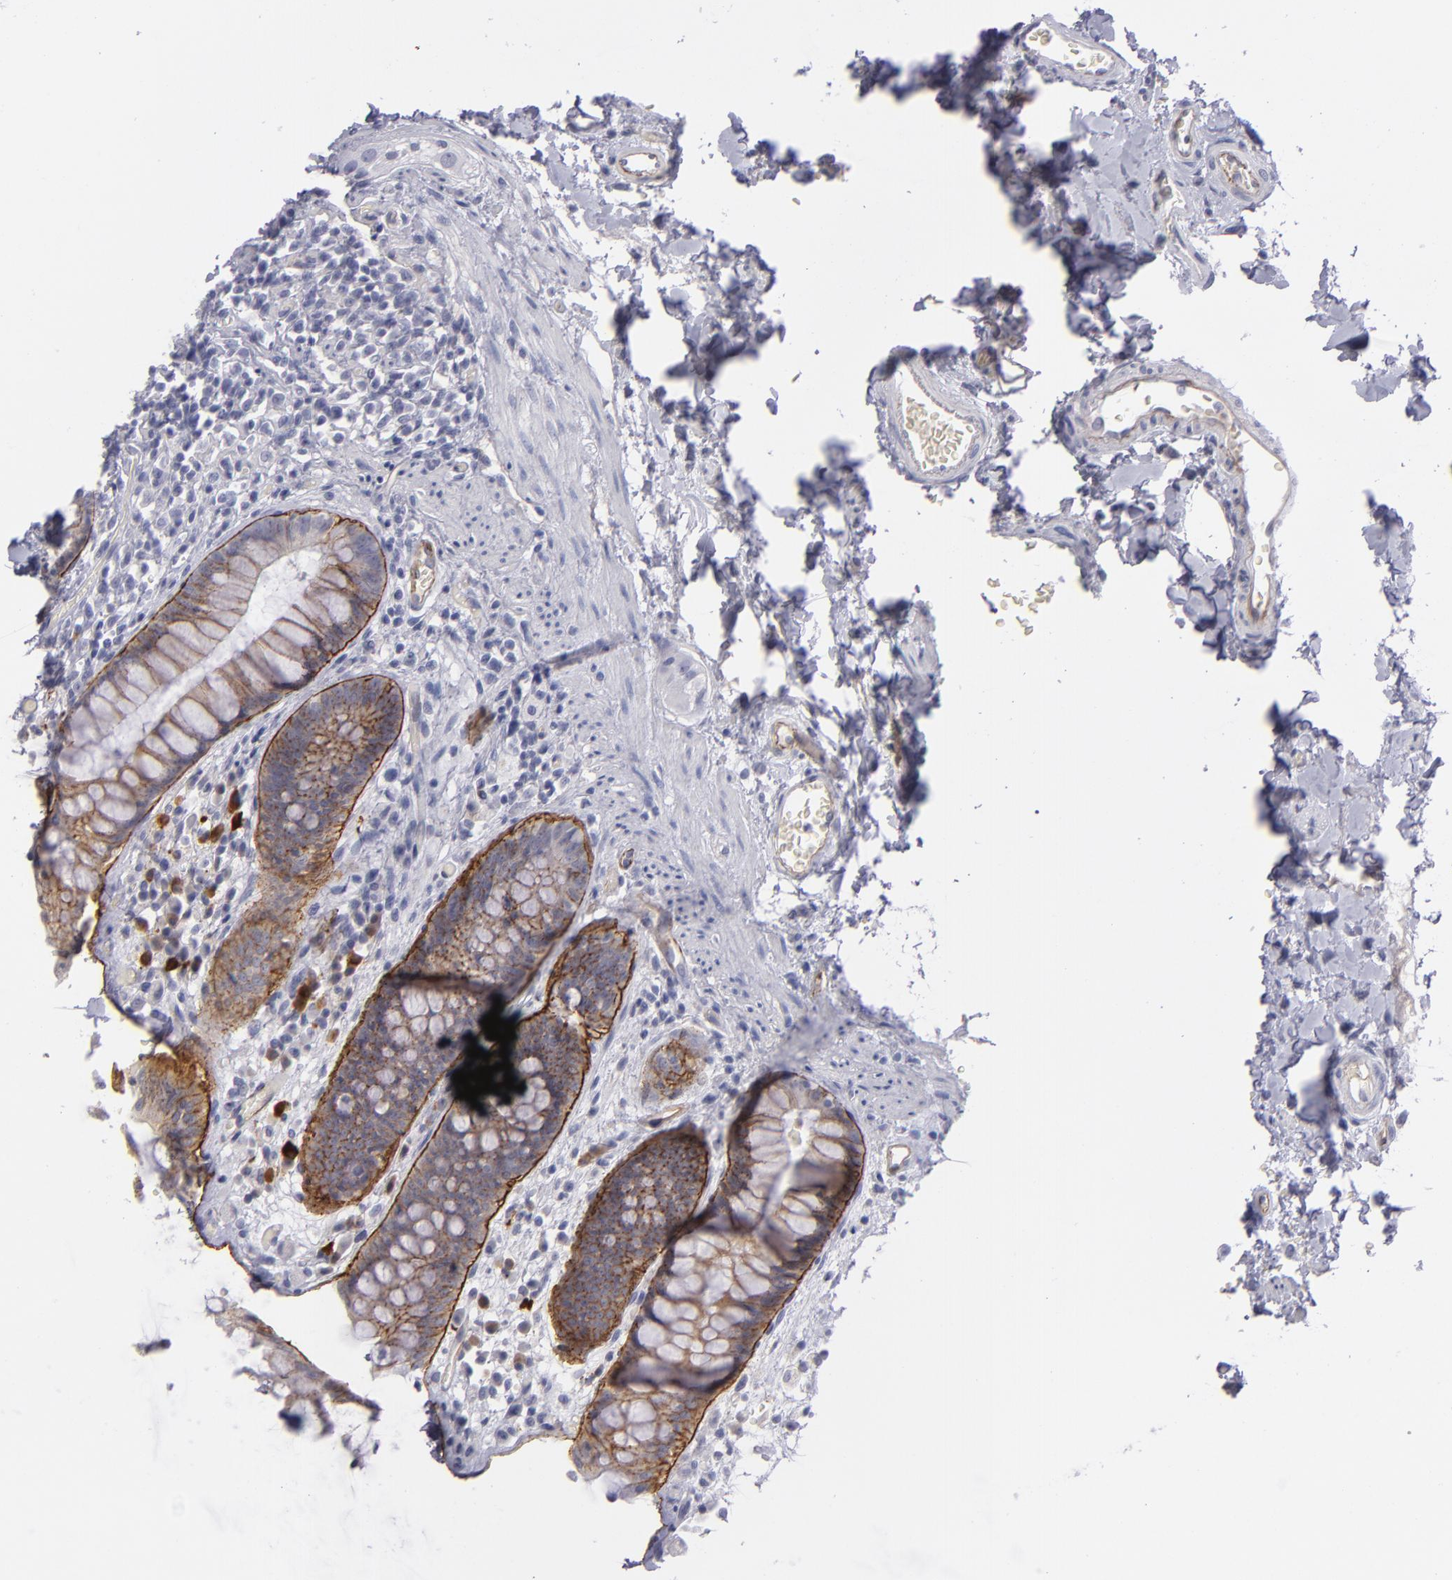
{"staining": {"intensity": "moderate", "quantity": ">75%", "location": "cytoplasmic/membranous"}, "tissue": "rectum", "cell_type": "Glandular cells", "image_type": "normal", "snomed": [{"axis": "morphology", "description": "Normal tissue, NOS"}, {"axis": "topography", "description": "Rectum"}], "caption": "An image showing moderate cytoplasmic/membranous staining in about >75% of glandular cells in unremarkable rectum, as visualized by brown immunohistochemical staining.", "gene": "ITGB4", "patient": {"sex": "female", "age": 46}}